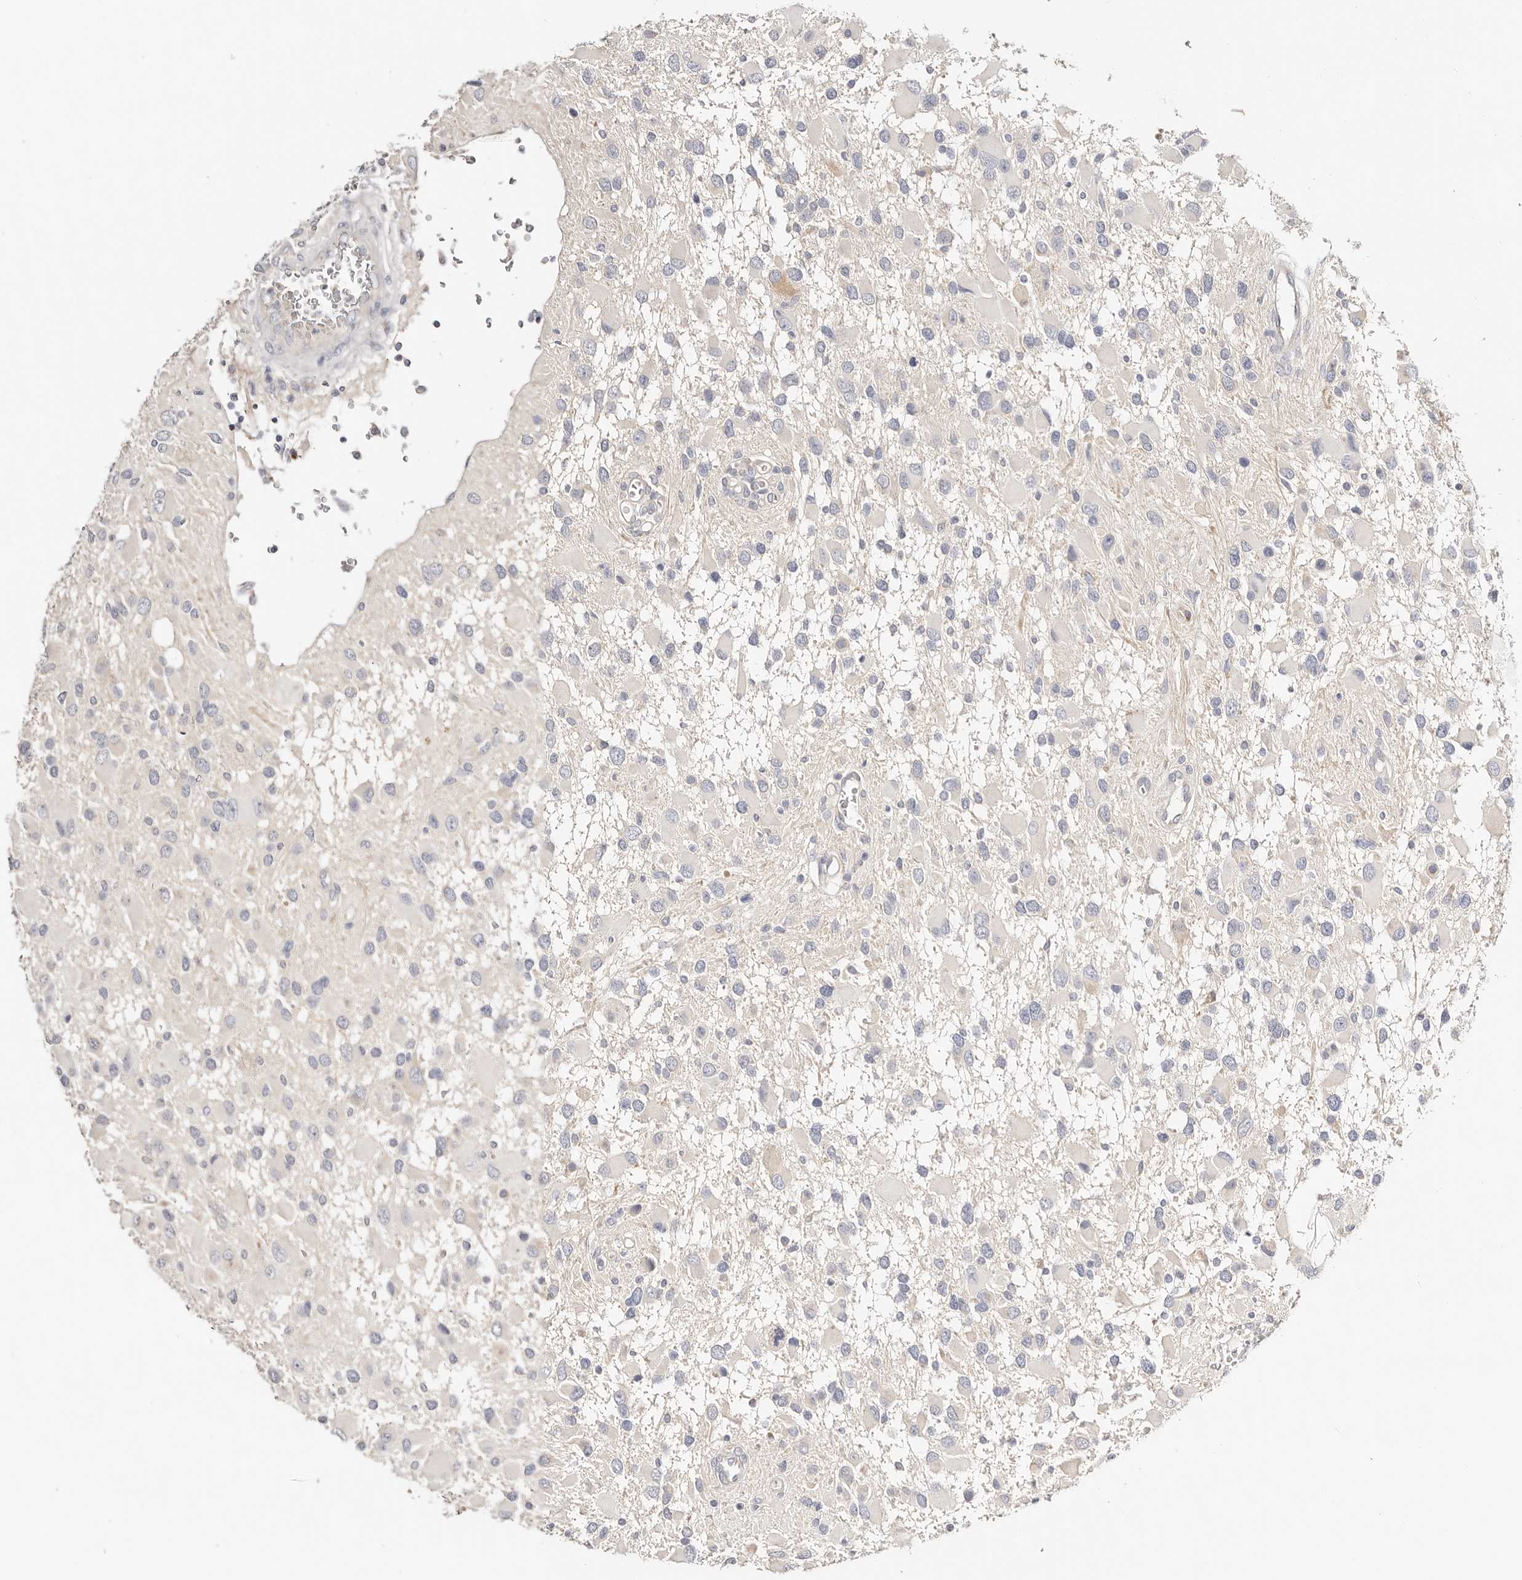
{"staining": {"intensity": "negative", "quantity": "none", "location": "none"}, "tissue": "glioma", "cell_type": "Tumor cells", "image_type": "cancer", "snomed": [{"axis": "morphology", "description": "Glioma, malignant, High grade"}, {"axis": "topography", "description": "Brain"}], "caption": "Protein analysis of glioma demonstrates no significant staining in tumor cells. (DAB (3,3'-diaminobenzidine) IHC, high magnification).", "gene": "DNASE1", "patient": {"sex": "male", "age": 53}}